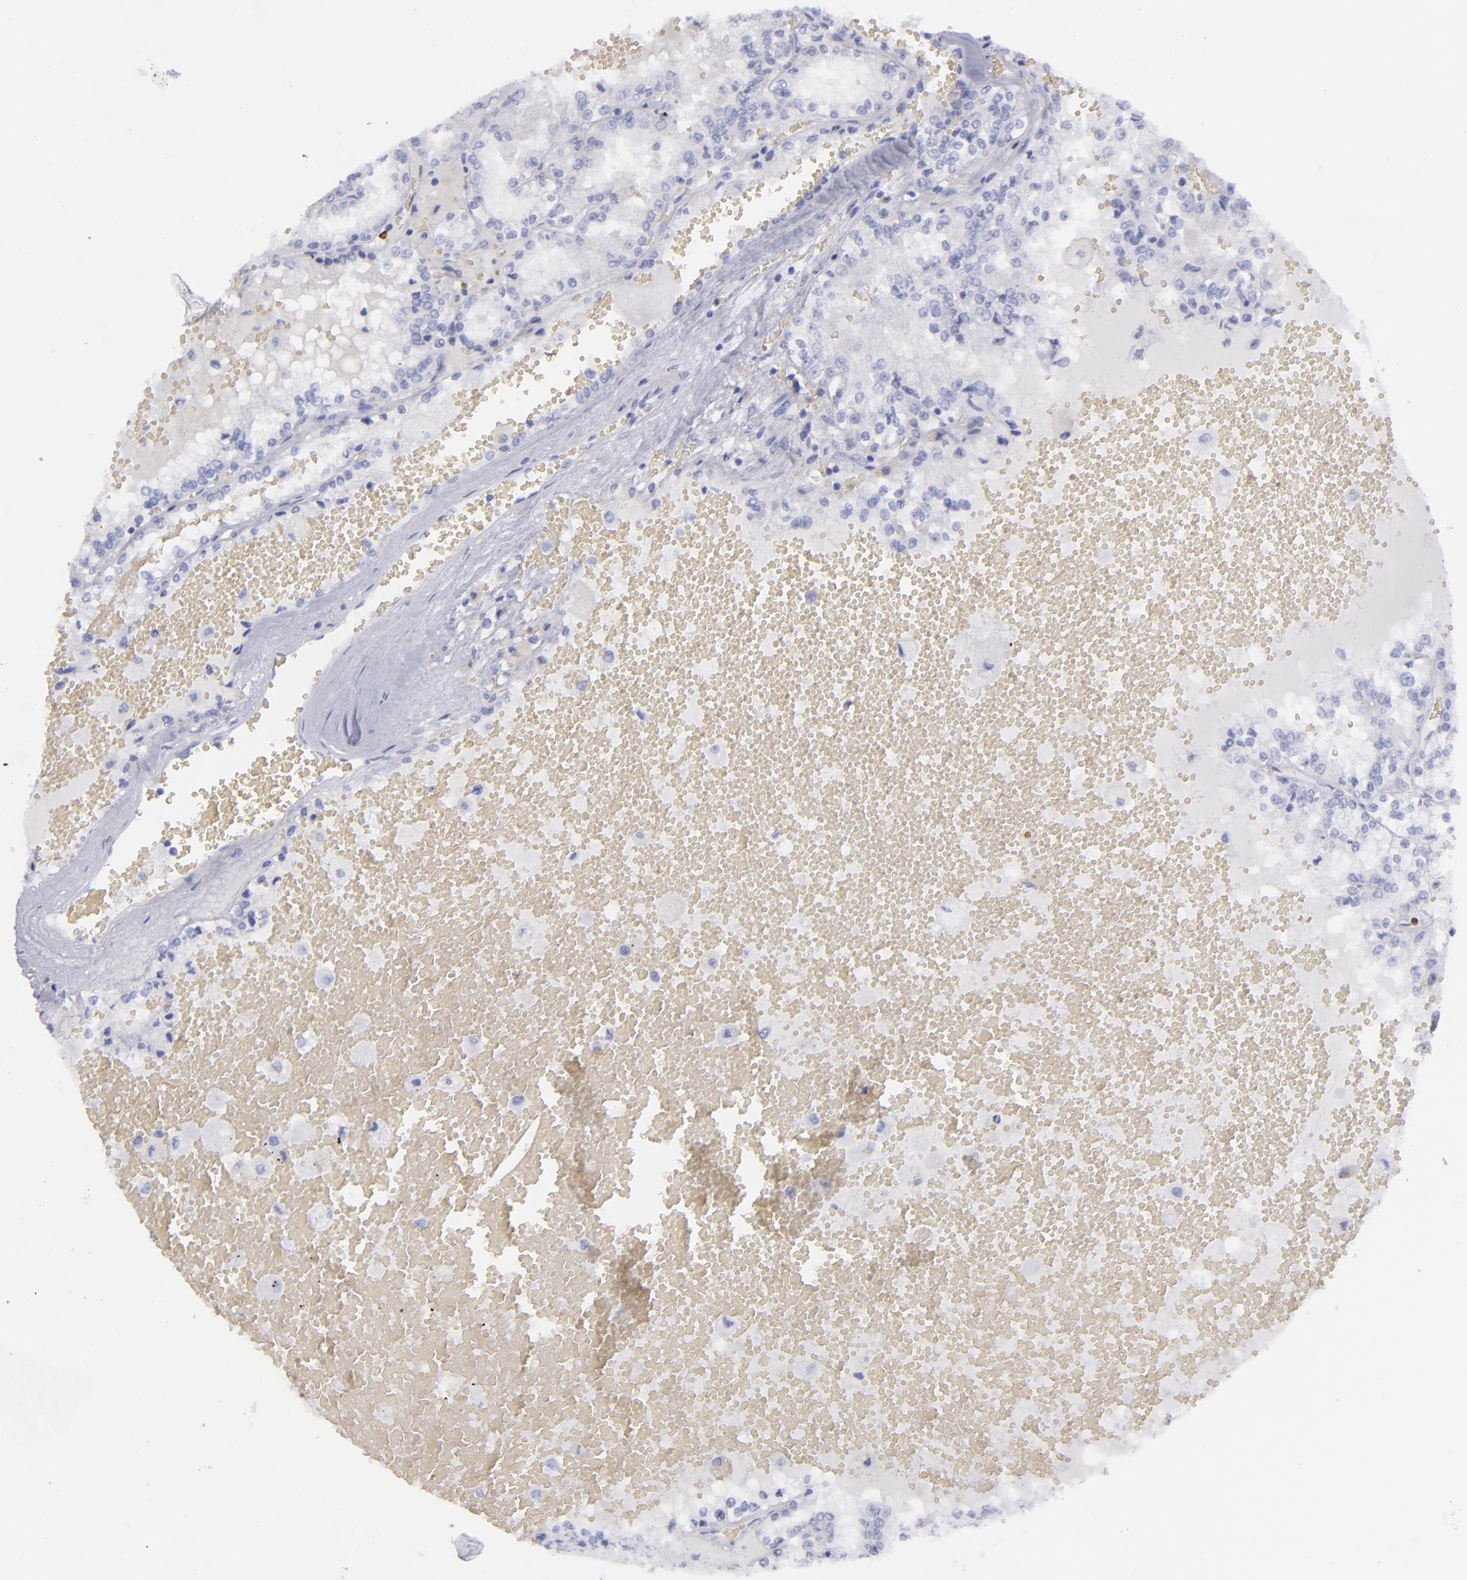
{"staining": {"intensity": "negative", "quantity": "none", "location": "none"}, "tissue": "renal cancer", "cell_type": "Tumor cells", "image_type": "cancer", "snomed": [{"axis": "morphology", "description": "Adenocarcinoma, NOS"}, {"axis": "topography", "description": "Kidney"}], "caption": "Tumor cells show no significant protein expression in adenocarcinoma (renal).", "gene": "CD22", "patient": {"sex": "female", "age": 56}}